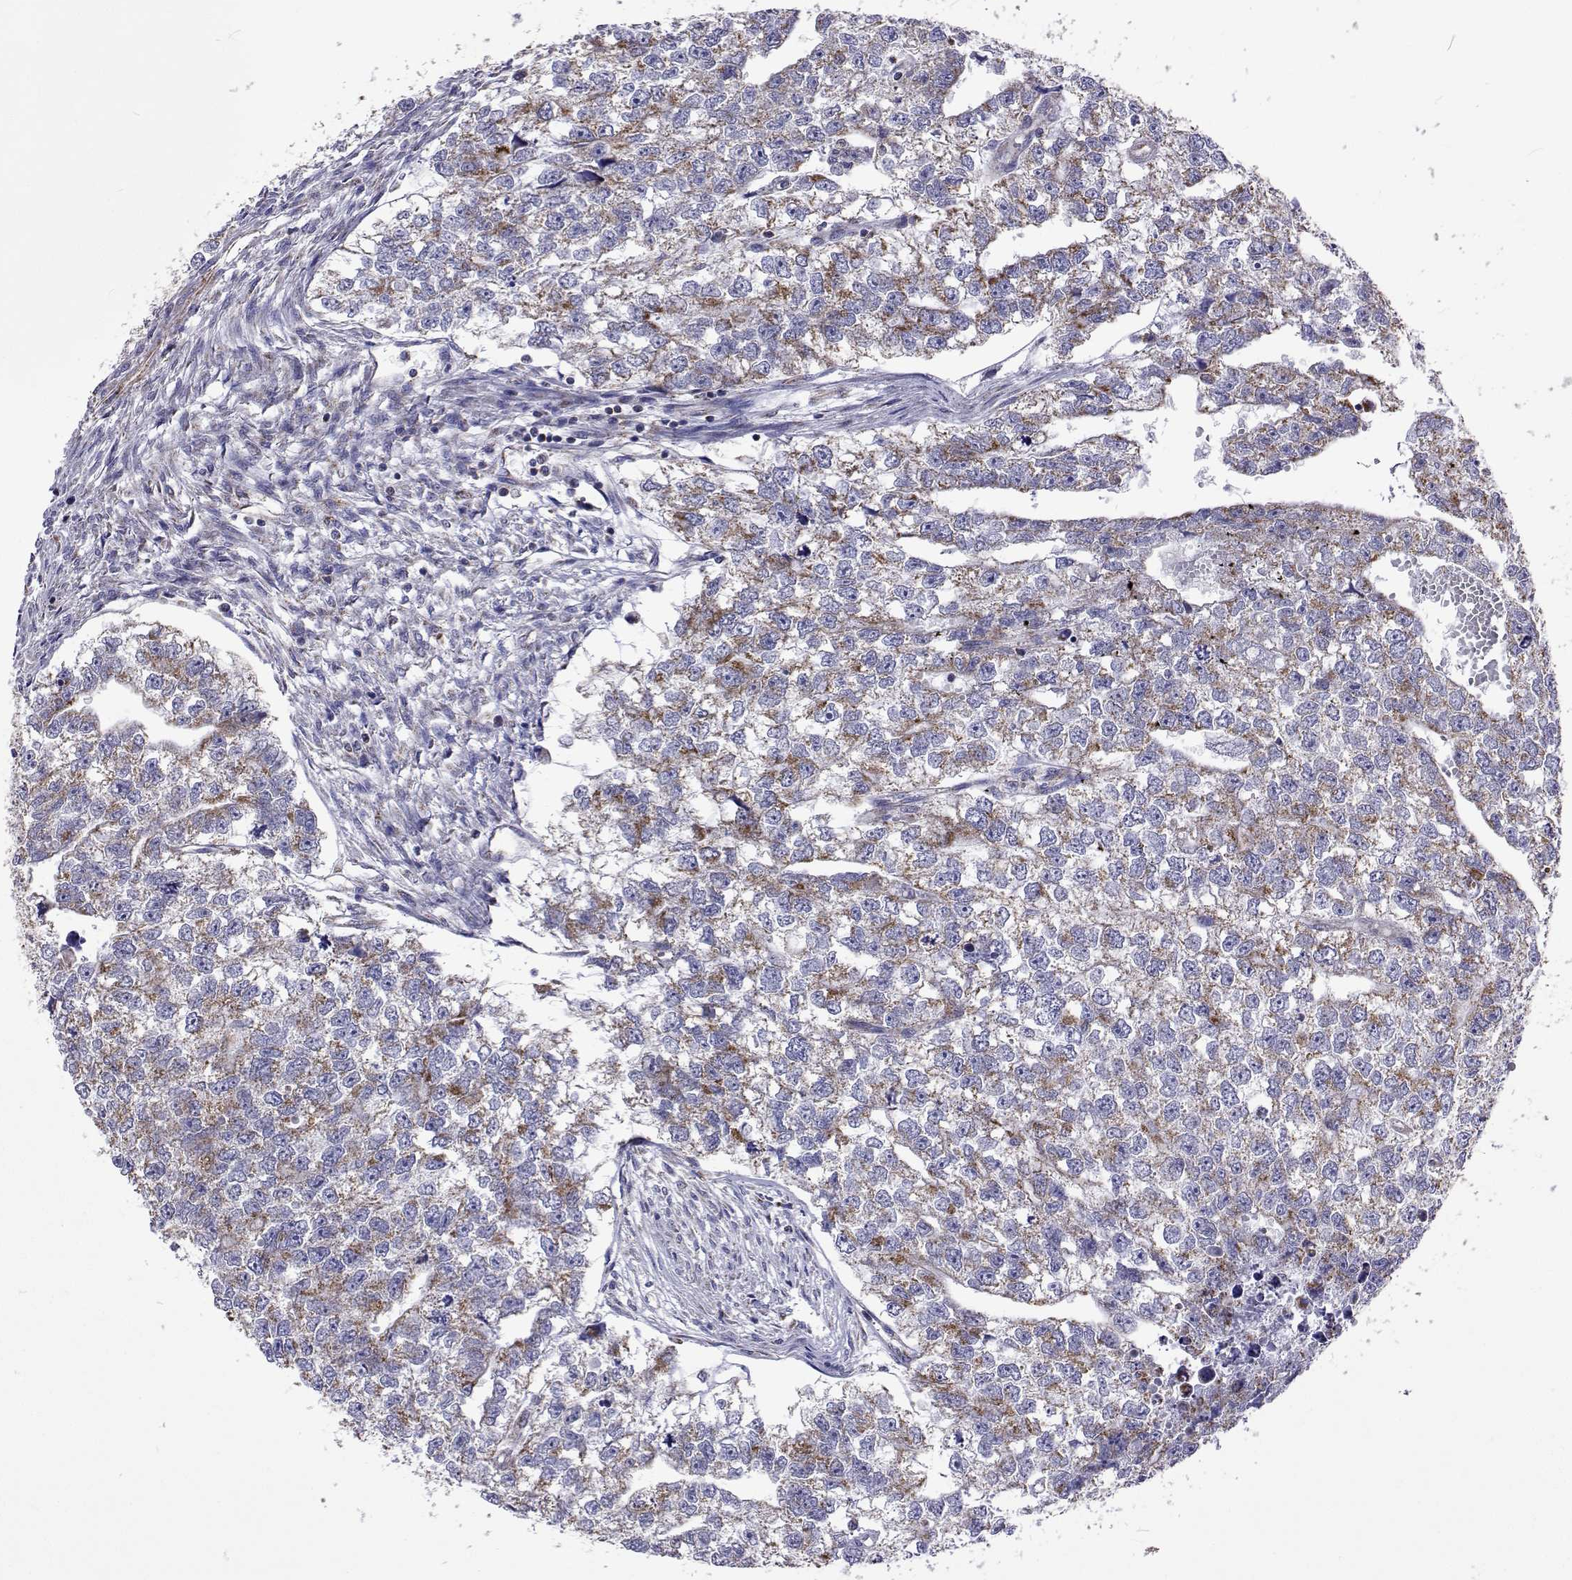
{"staining": {"intensity": "weak", "quantity": "25%-75%", "location": "cytoplasmic/membranous"}, "tissue": "testis cancer", "cell_type": "Tumor cells", "image_type": "cancer", "snomed": [{"axis": "morphology", "description": "Carcinoma, Embryonal, NOS"}, {"axis": "morphology", "description": "Teratoma, malignant, NOS"}, {"axis": "topography", "description": "Testis"}], "caption": "Tumor cells exhibit low levels of weak cytoplasmic/membranous staining in approximately 25%-75% of cells in human testis cancer (teratoma (malignant)).", "gene": "MCCC2", "patient": {"sex": "male", "age": 44}}